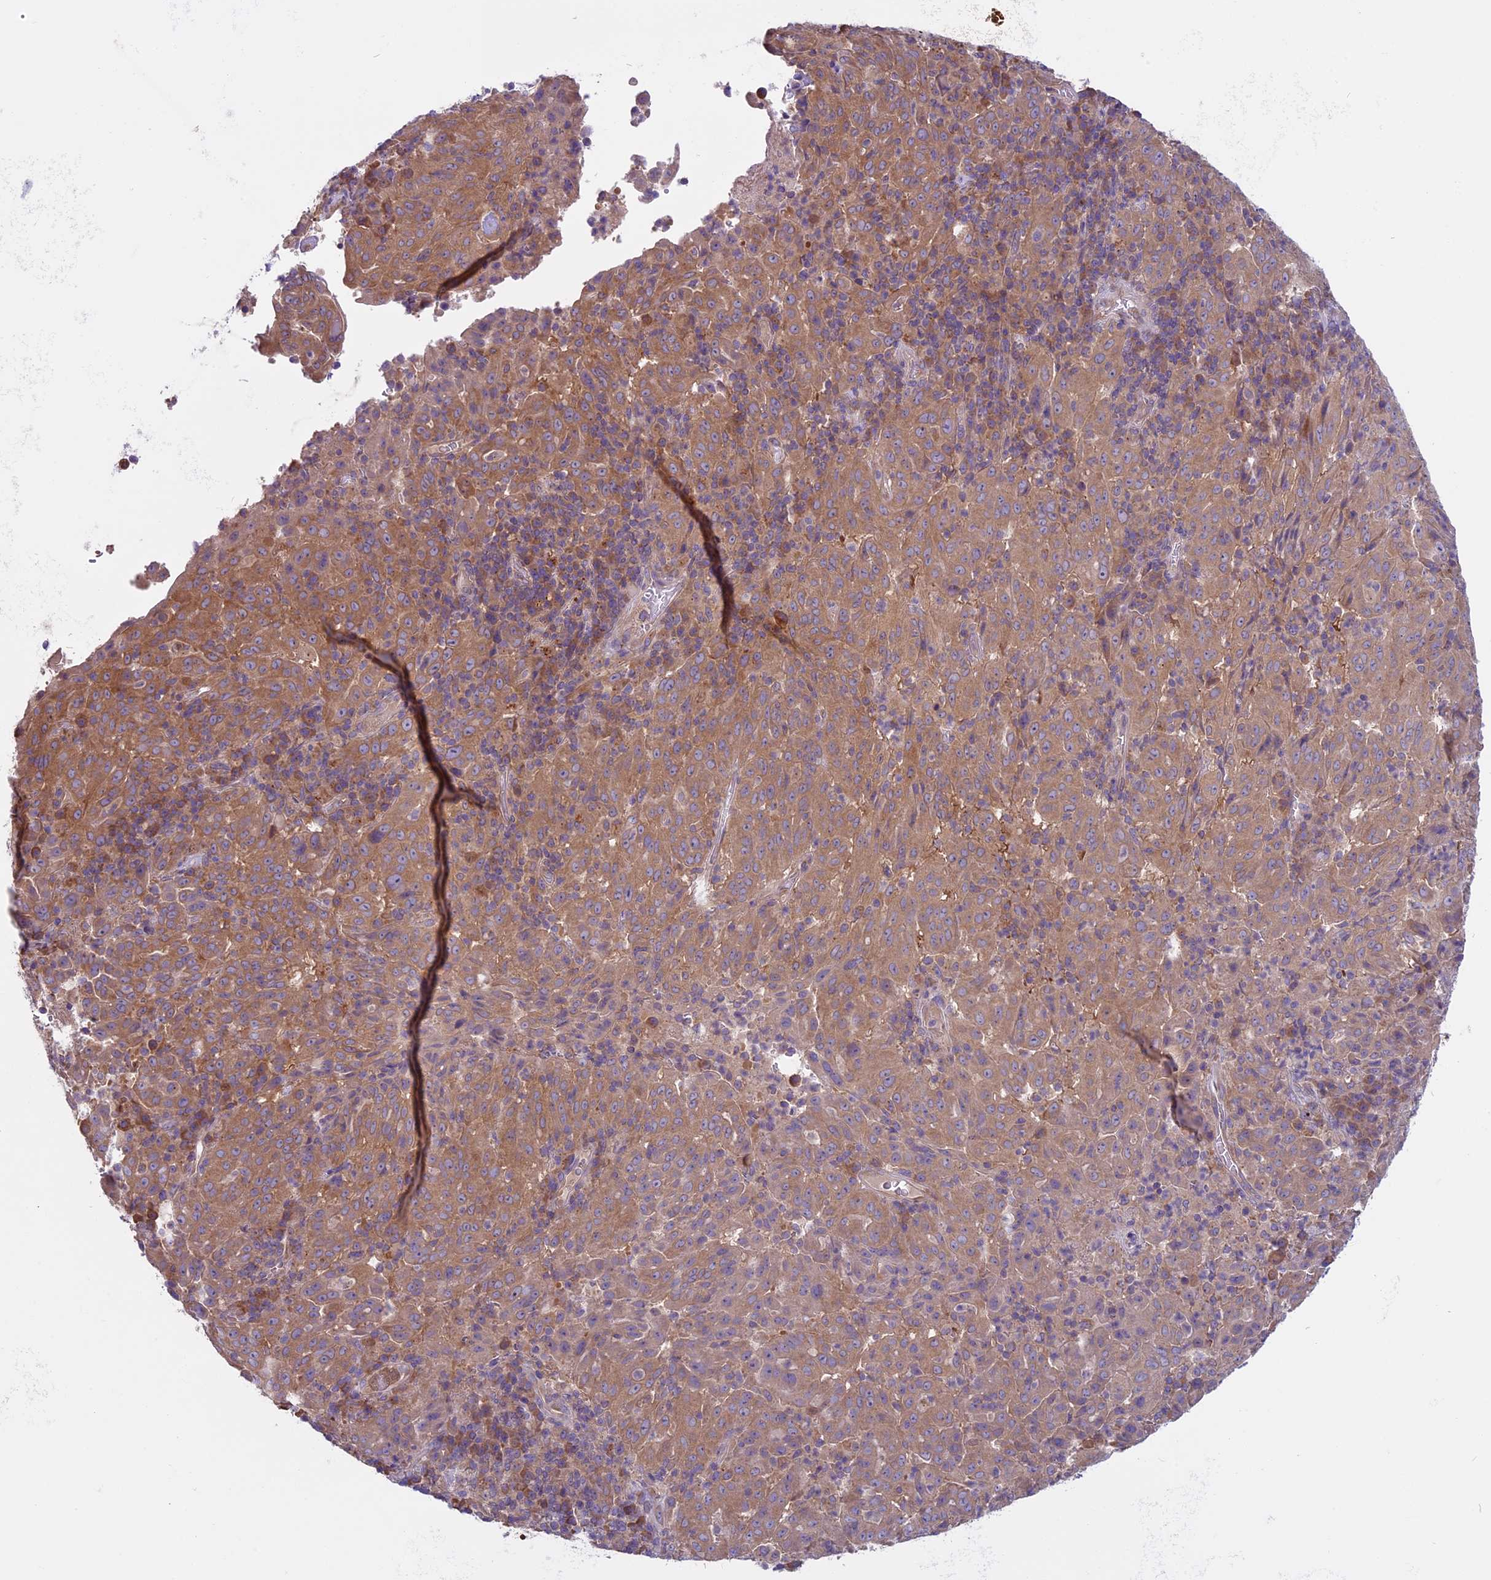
{"staining": {"intensity": "moderate", "quantity": ">75%", "location": "cytoplasmic/membranous"}, "tissue": "pancreatic cancer", "cell_type": "Tumor cells", "image_type": "cancer", "snomed": [{"axis": "morphology", "description": "Adenocarcinoma, NOS"}, {"axis": "topography", "description": "Pancreas"}], "caption": "Immunohistochemistry micrograph of human adenocarcinoma (pancreatic) stained for a protein (brown), which demonstrates medium levels of moderate cytoplasmic/membranous positivity in about >75% of tumor cells.", "gene": "DCTN5", "patient": {"sex": "male", "age": 63}}